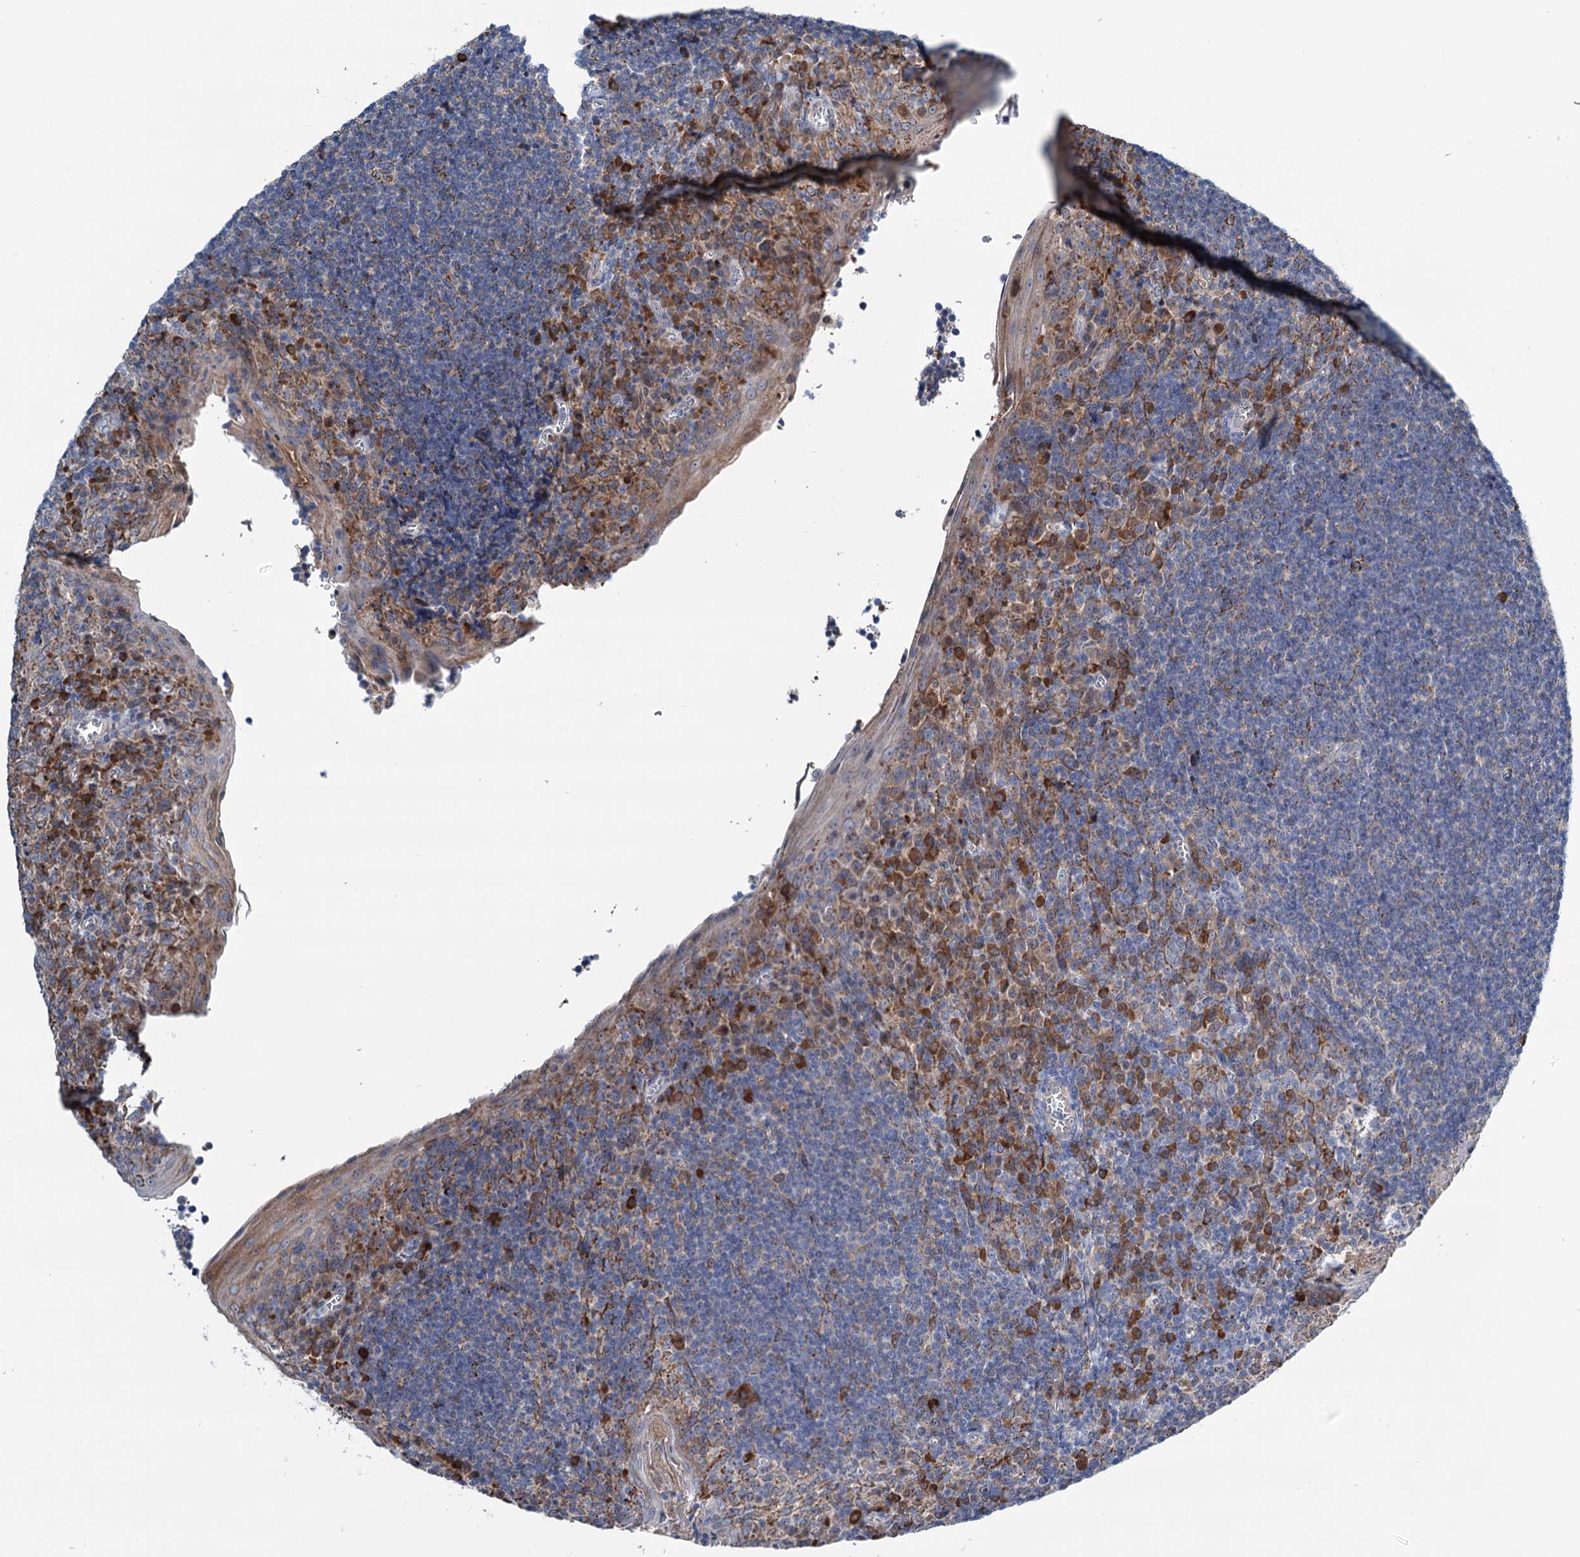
{"staining": {"intensity": "strong", "quantity": "<25%", "location": "cytoplasmic/membranous"}, "tissue": "tonsil", "cell_type": "Germinal center cells", "image_type": "normal", "snomed": [{"axis": "morphology", "description": "Normal tissue, NOS"}, {"axis": "topography", "description": "Tonsil"}], "caption": "Approximately <25% of germinal center cells in benign tonsil reveal strong cytoplasmic/membranous protein expression as visualized by brown immunohistochemical staining.", "gene": "LPIN1", "patient": {"sex": "male", "age": 27}}